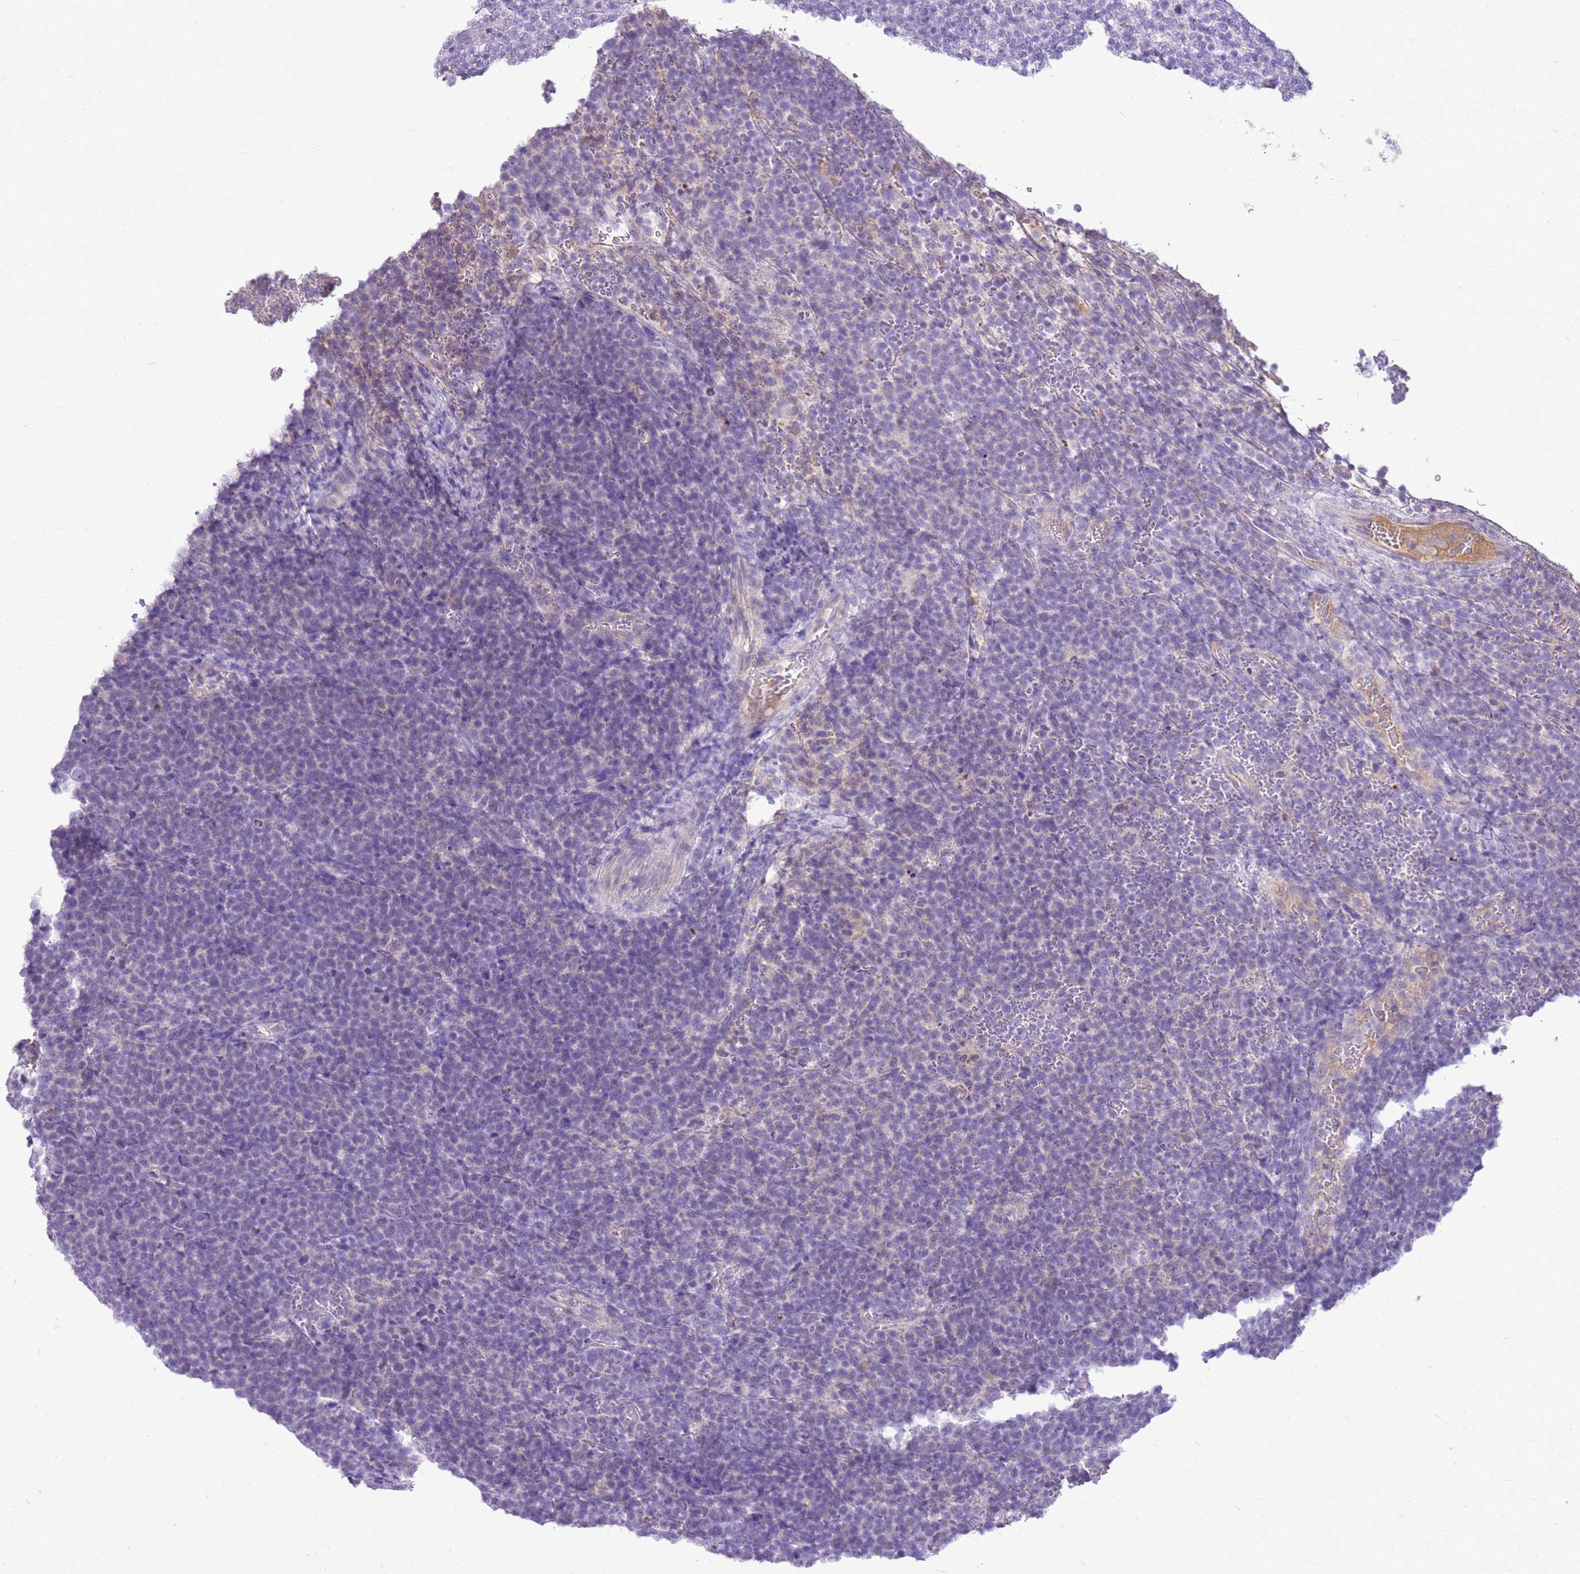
{"staining": {"intensity": "negative", "quantity": "none", "location": "none"}, "tissue": "lymphoma", "cell_type": "Tumor cells", "image_type": "cancer", "snomed": [{"axis": "morphology", "description": "Malignant lymphoma, non-Hodgkin's type, High grade"}, {"axis": "topography", "description": "Lymph node"}], "caption": "The IHC photomicrograph has no significant positivity in tumor cells of malignant lymphoma, non-Hodgkin's type (high-grade) tissue. The staining was performed using DAB (3,3'-diaminobenzidine) to visualize the protein expression in brown, while the nuclei were stained in blue with hematoxylin (Magnification: 20x).", "gene": "FABP2", "patient": {"sex": "male", "age": 61}}